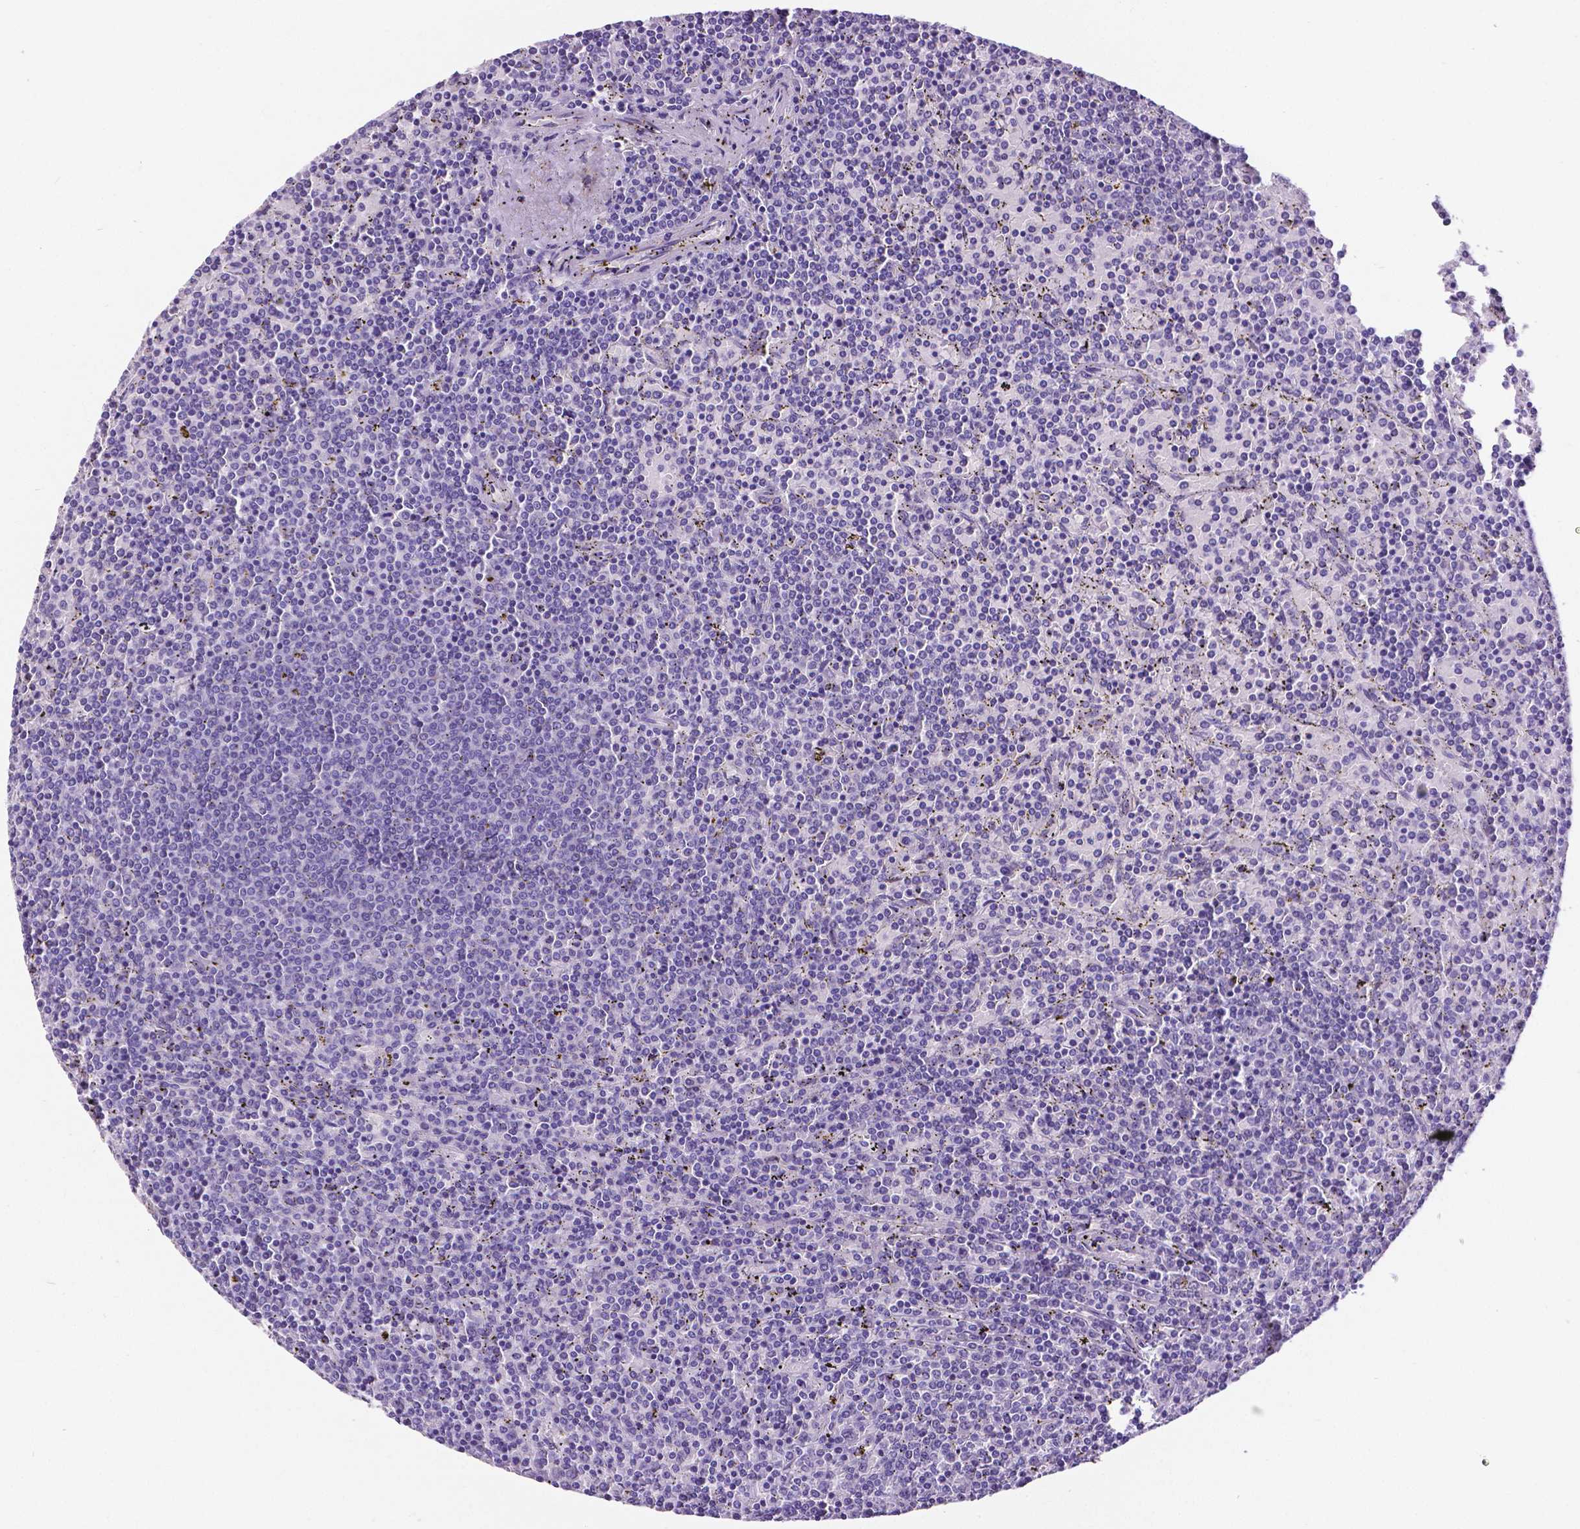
{"staining": {"intensity": "negative", "quantity": "none", "location": "none"}, "tissue": "lymphoma", "cell_type": "Tumor cells", "image_type": "cancer", "snomed": [{"axis": "morphology", "description": "Malignant lymphoma, non-Hodgkin's type, Low grade"}, {"axis": "topography", "description": "Spleen"}], "caption": "Immunohistochemical staining of human low-grade malignant lymphoma, non-Hodgkin's type demonstrates no significant positivity in tumor cells.", "gene": "SATB2", "patient": {"sex": "female", "age": 77}}